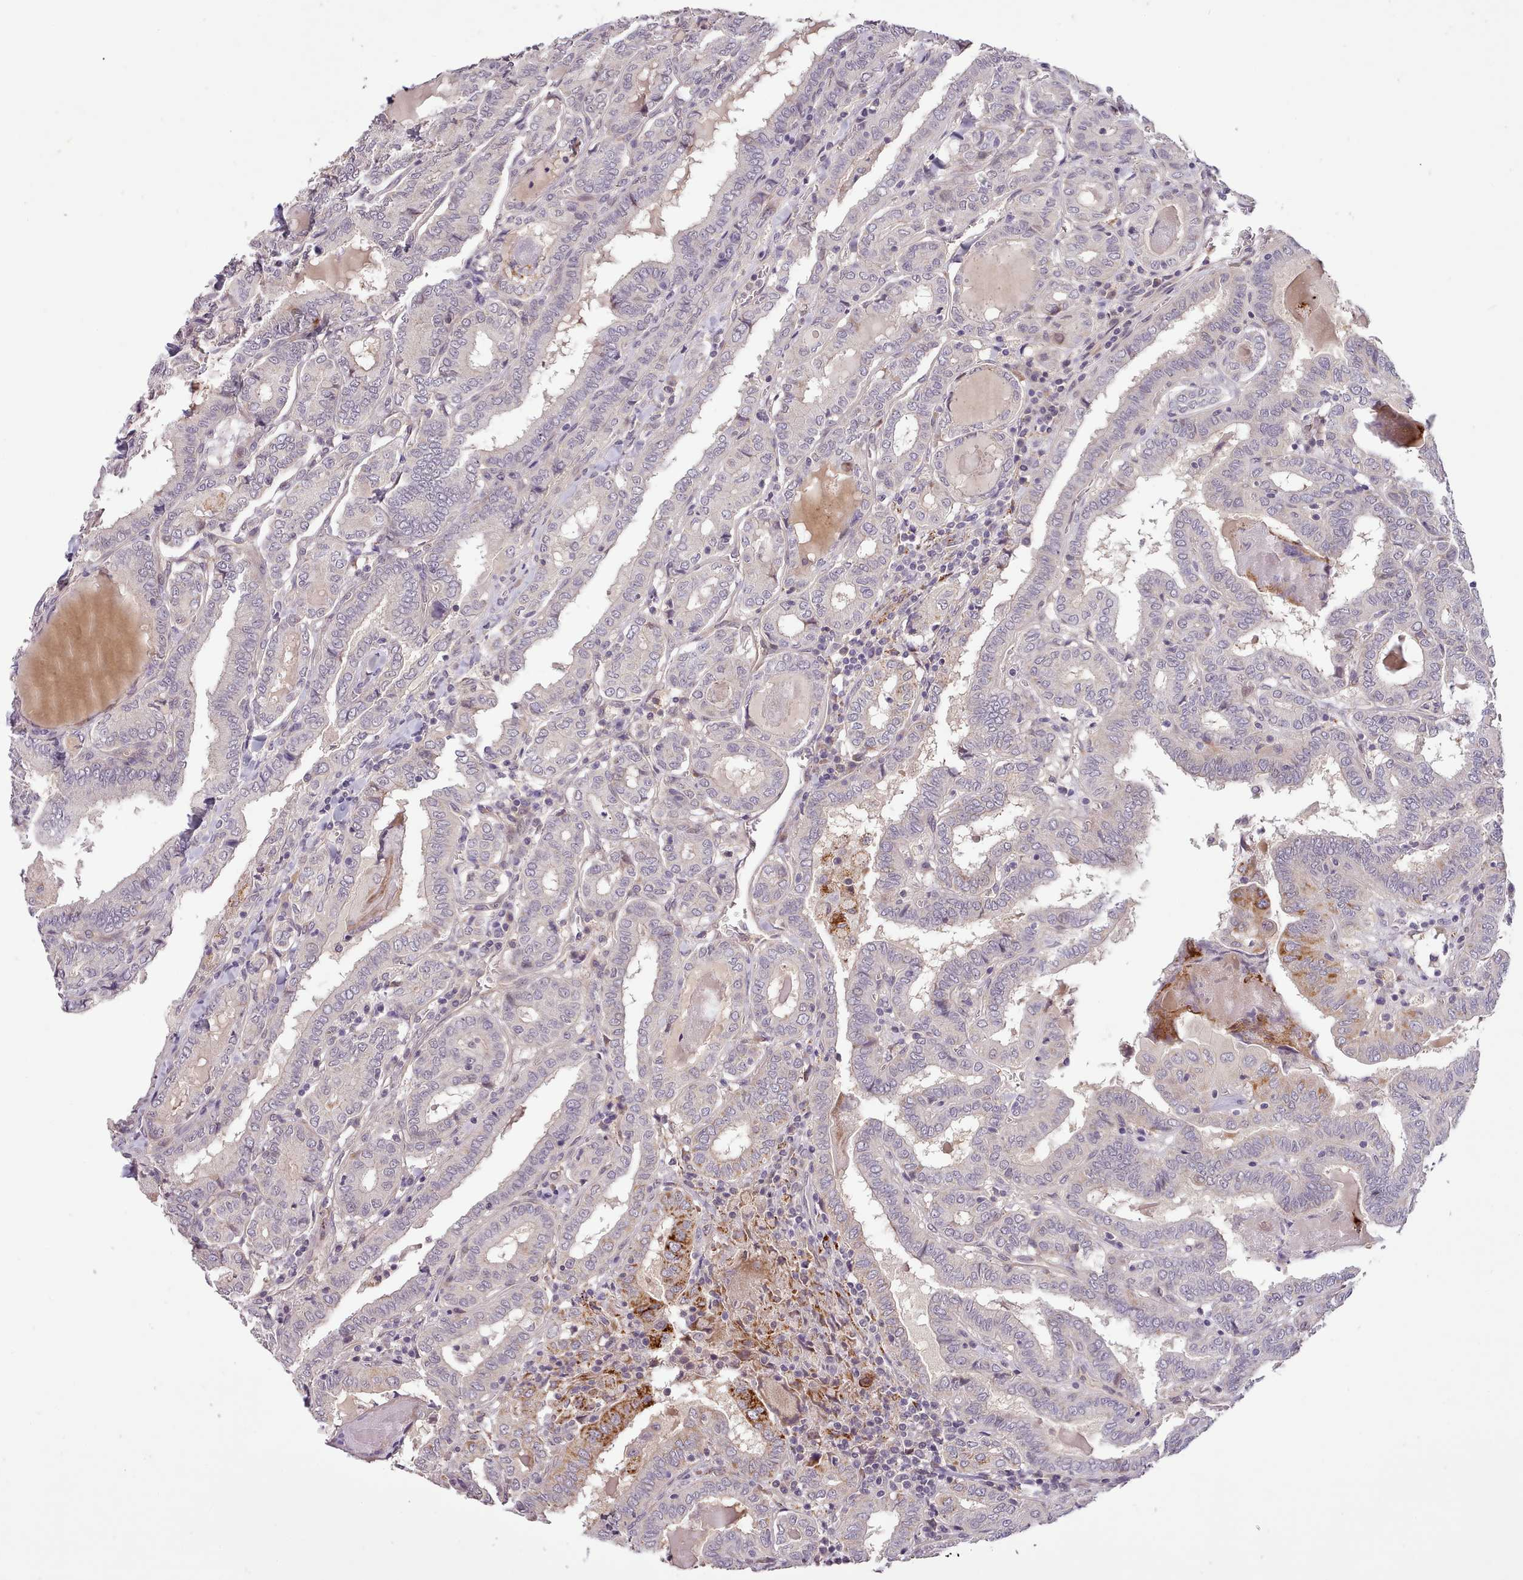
{"staining": {"intensity": "negative", "quantity": "none", "location": "none"}, "tissue": "thyroid cancer", "cell_type": "Tumor cells", "image_type": "cancer", "snomed": [{"axis": "morphology", "description": "Papillary adenocarcinoma, NOS"}, {"axis": "topography", "description": "Thyroid gland"}], "caption": "Thyroid papillary adenocarcinoma stained for a protein using immunohistochemistry (IHC) exhibits no positivity tumor cells.", "gene": "ZNF658", "patient": {"sex": "female", "age": 72}}